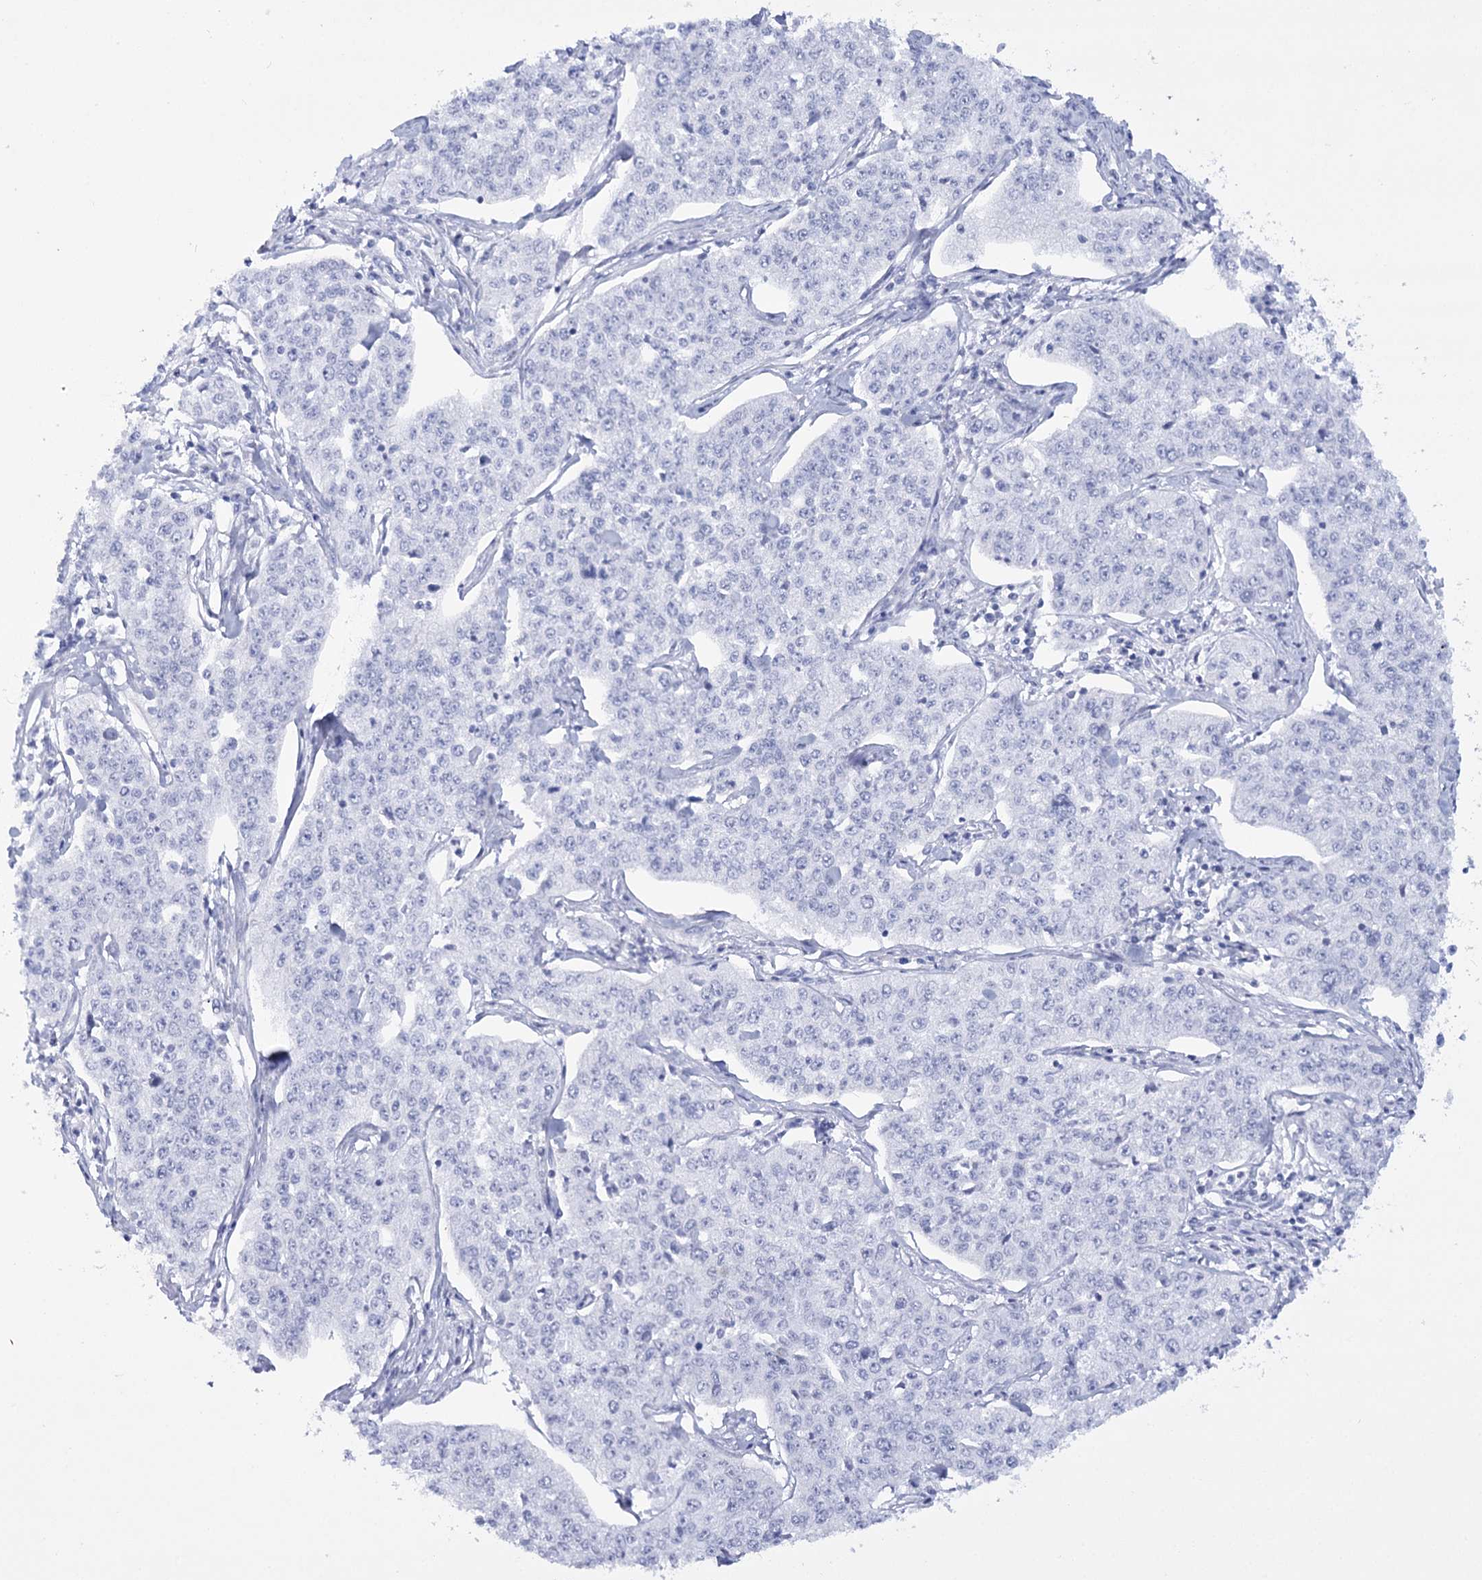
{"staining": {"intensity": "negative", "quantity": "none", "location": "none"}, "tissue": "cervical cancer", "cell_type": "Tumor cells", "image_type": "cancer", "snomed": [{"axis": "morphology", "description": "Squamous cell carcinoma, NOS"}, {"axis": "topography", "description": "Cervix"}], "caption": "This is an IHC image of cervical cancer (squamous cell carcinoma). There is no expression in tumor cells.", "gene": "RNF186", "patient": {"sex": "female", "age": 35}}